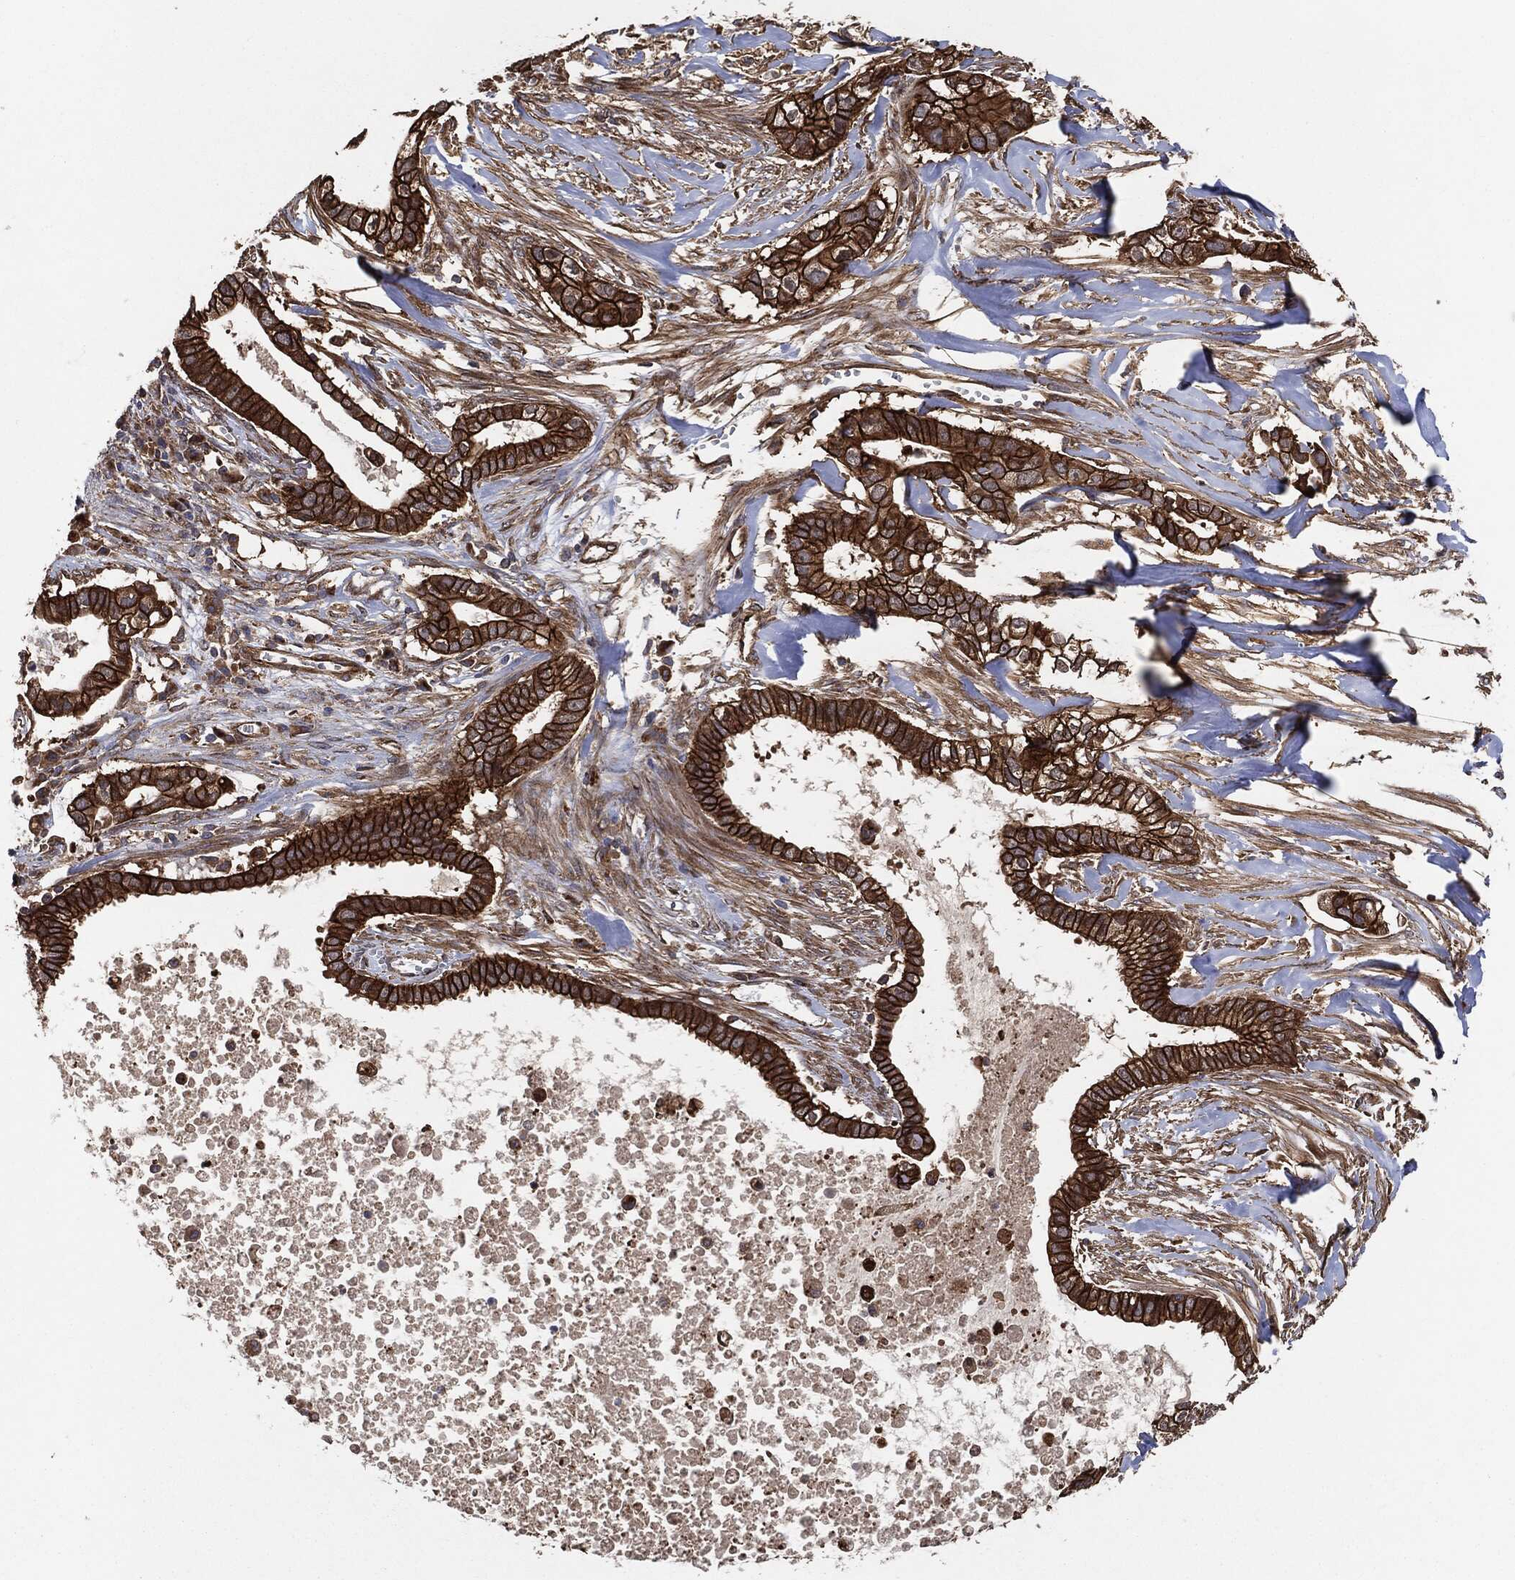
{"staining": {"intensity": "strong", "quantity": ">75%", "location": "cytoplasmic/membranous"}, "tissue": "pancreatic cancer", "cell_type": "Tumor cells", "image_type": "cancer", "snomed": [{"axis": "morphology", "description": "Adenocarcinoma, NOS"}, {"axis": "topography", "description": "Pancreas"}], "caption": "Immunohistochemistry staining of adenocarcinoma (pancreatic), which exhibits high levels of strong cytoplasmic/membranous staining in approximately >75% of tumor cells indicating strong cytoplasmic/membranous protein staining. The staining was performed using DAB (brown) for protein detection and nuclei were counterstained in hematoxylin (blue).", "gene": "CTNNA1", "patient": {"sex": "male", "age": 61}}